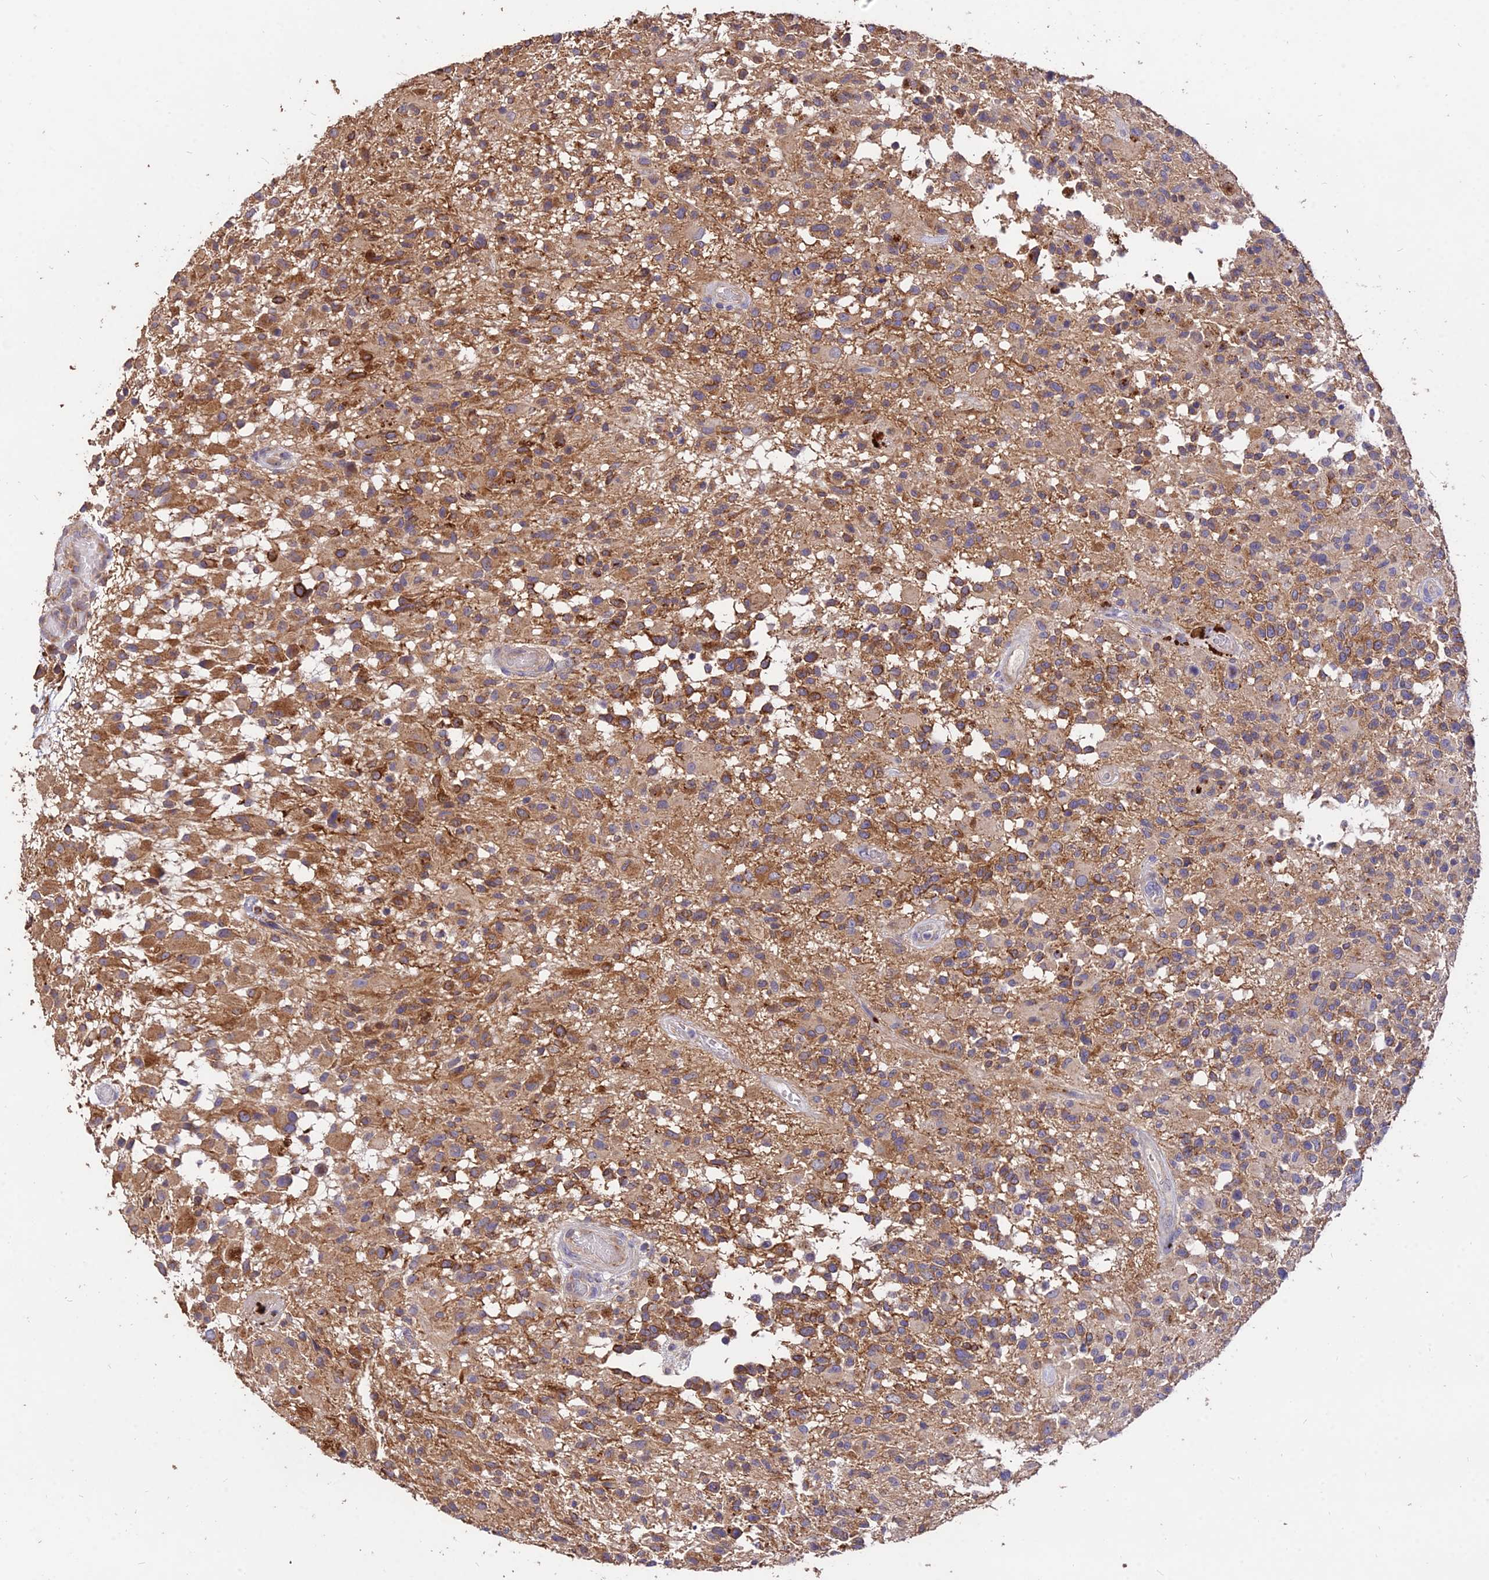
{"staining": {"intensity": "moderate", "quantity": ">75%", "location": "cytoplasmic/membranous"}, "tissue": "glioma", "cell_type": "Tumor cells", "image_type": "cancer", "snomed": [{"axis": "morphology", "description": "Glioma, malignant, High grade"}, {"axis": "morphology", "description": "Glioblastoma, NOS"}, {"axis": "topography", "description": "Brain"}], "caption": "A brown stain highlights moderate cytoplasmic/membranous positivity of a protein in human malignant glioma (high-grade) tumor cells.", "gene": "SDHD", "patient": {"sex": "male", "age": 60}}